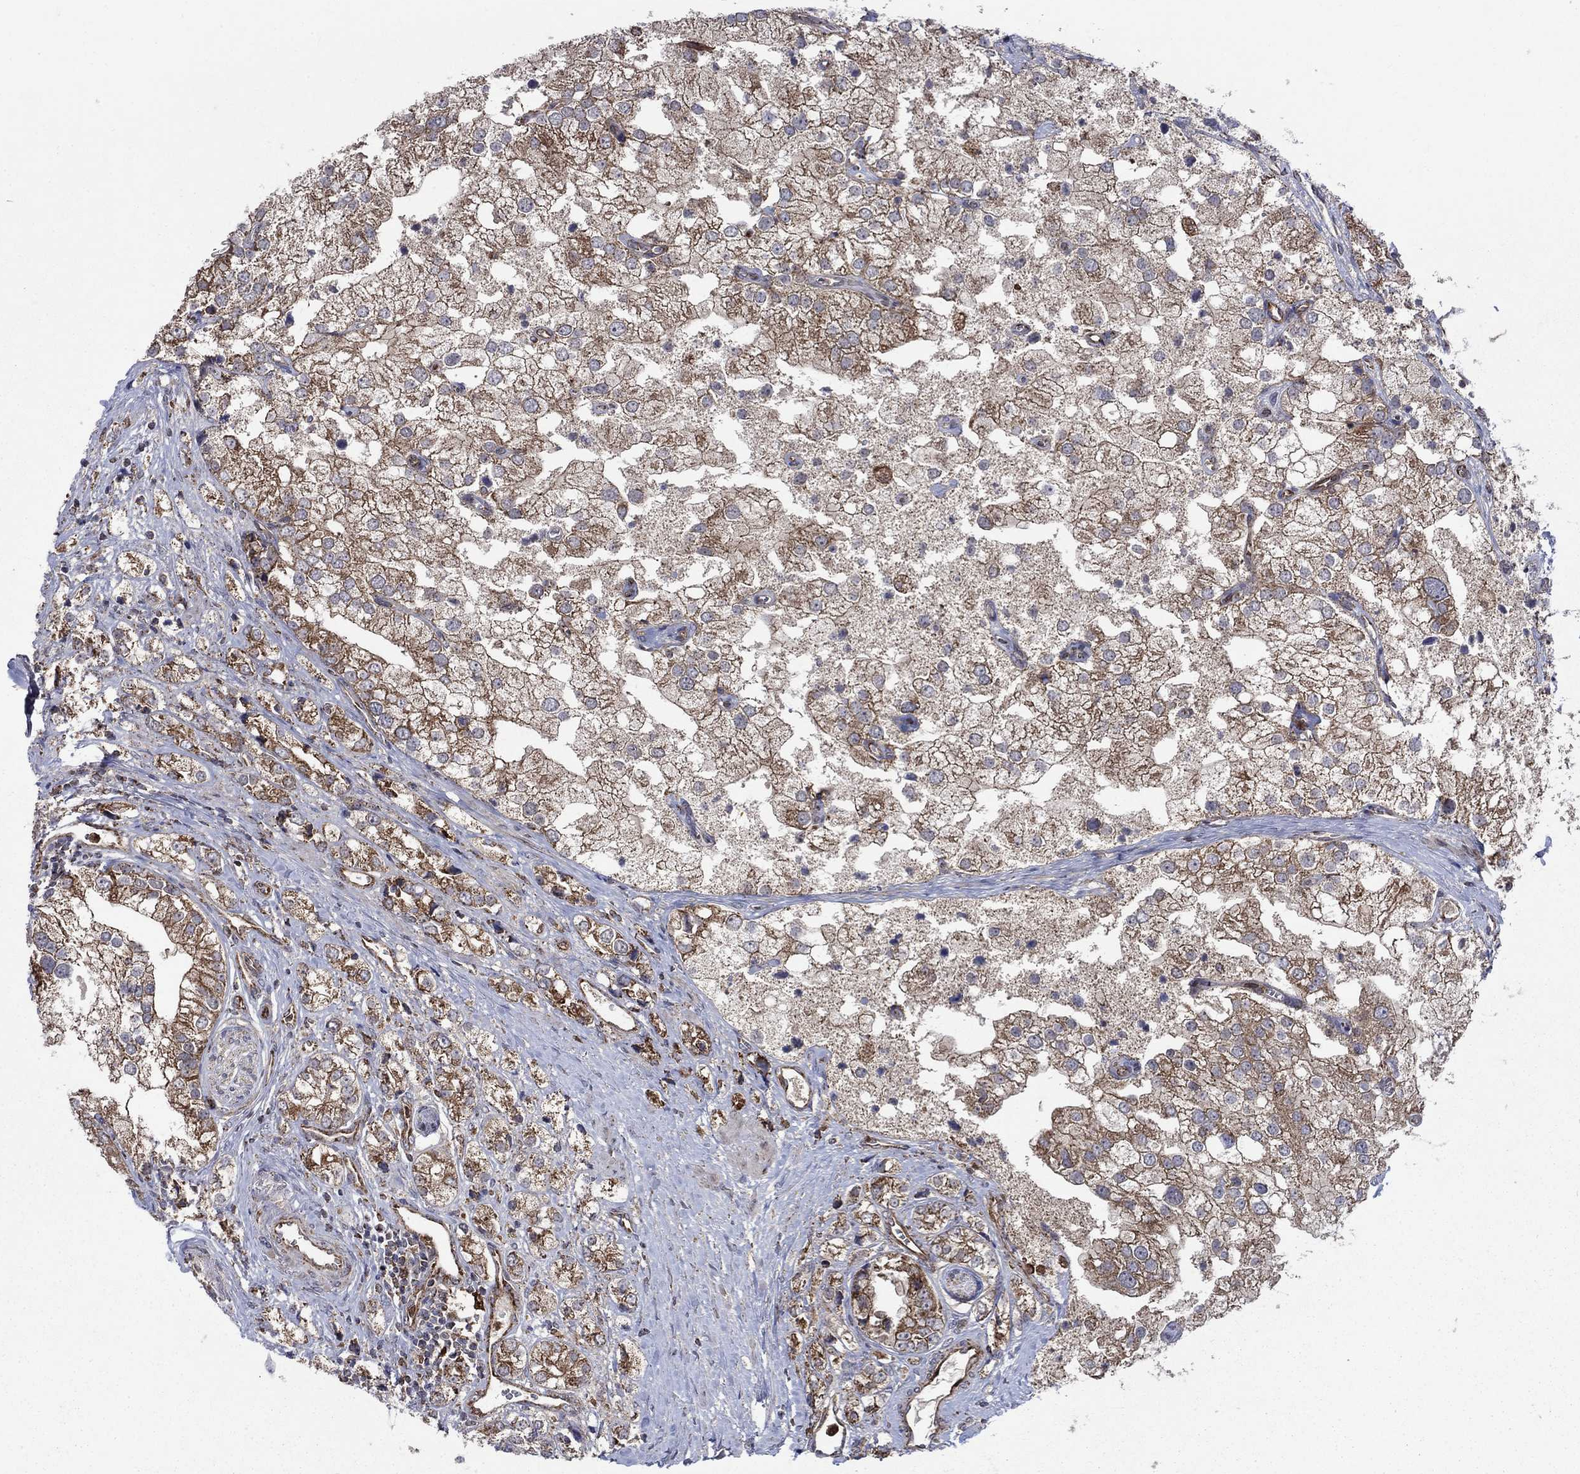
{"staining": {"intensity": "strong", "quantity": "<25%", "location": "cytoplasmic/membranous"}, "tissue": "prostate cancer", "cell_type": "Tumor cells", "image_type": "cancer", "snomed": [{"axis": "morphology", "description": "Adenocarcinoma, NOS"}, {"axis": "topography", "description": "Prostate and seminal vesicle, NOS"}, {"axis": "topography", "description": "Prostate"}], "caption": "IHC micrograph of neoplastic tissue: adenocarcinoma (prostate) stained using immunohistochemistry (IHC) demonstrates medium levels of strong protein expression localized specifically in the cytoplasmic/membranous of tumor cells, appearing as a cytoplasmic/membranous brown color.", "gene": "RNF19B", "patient": {"sex": "male", "age": 79}}